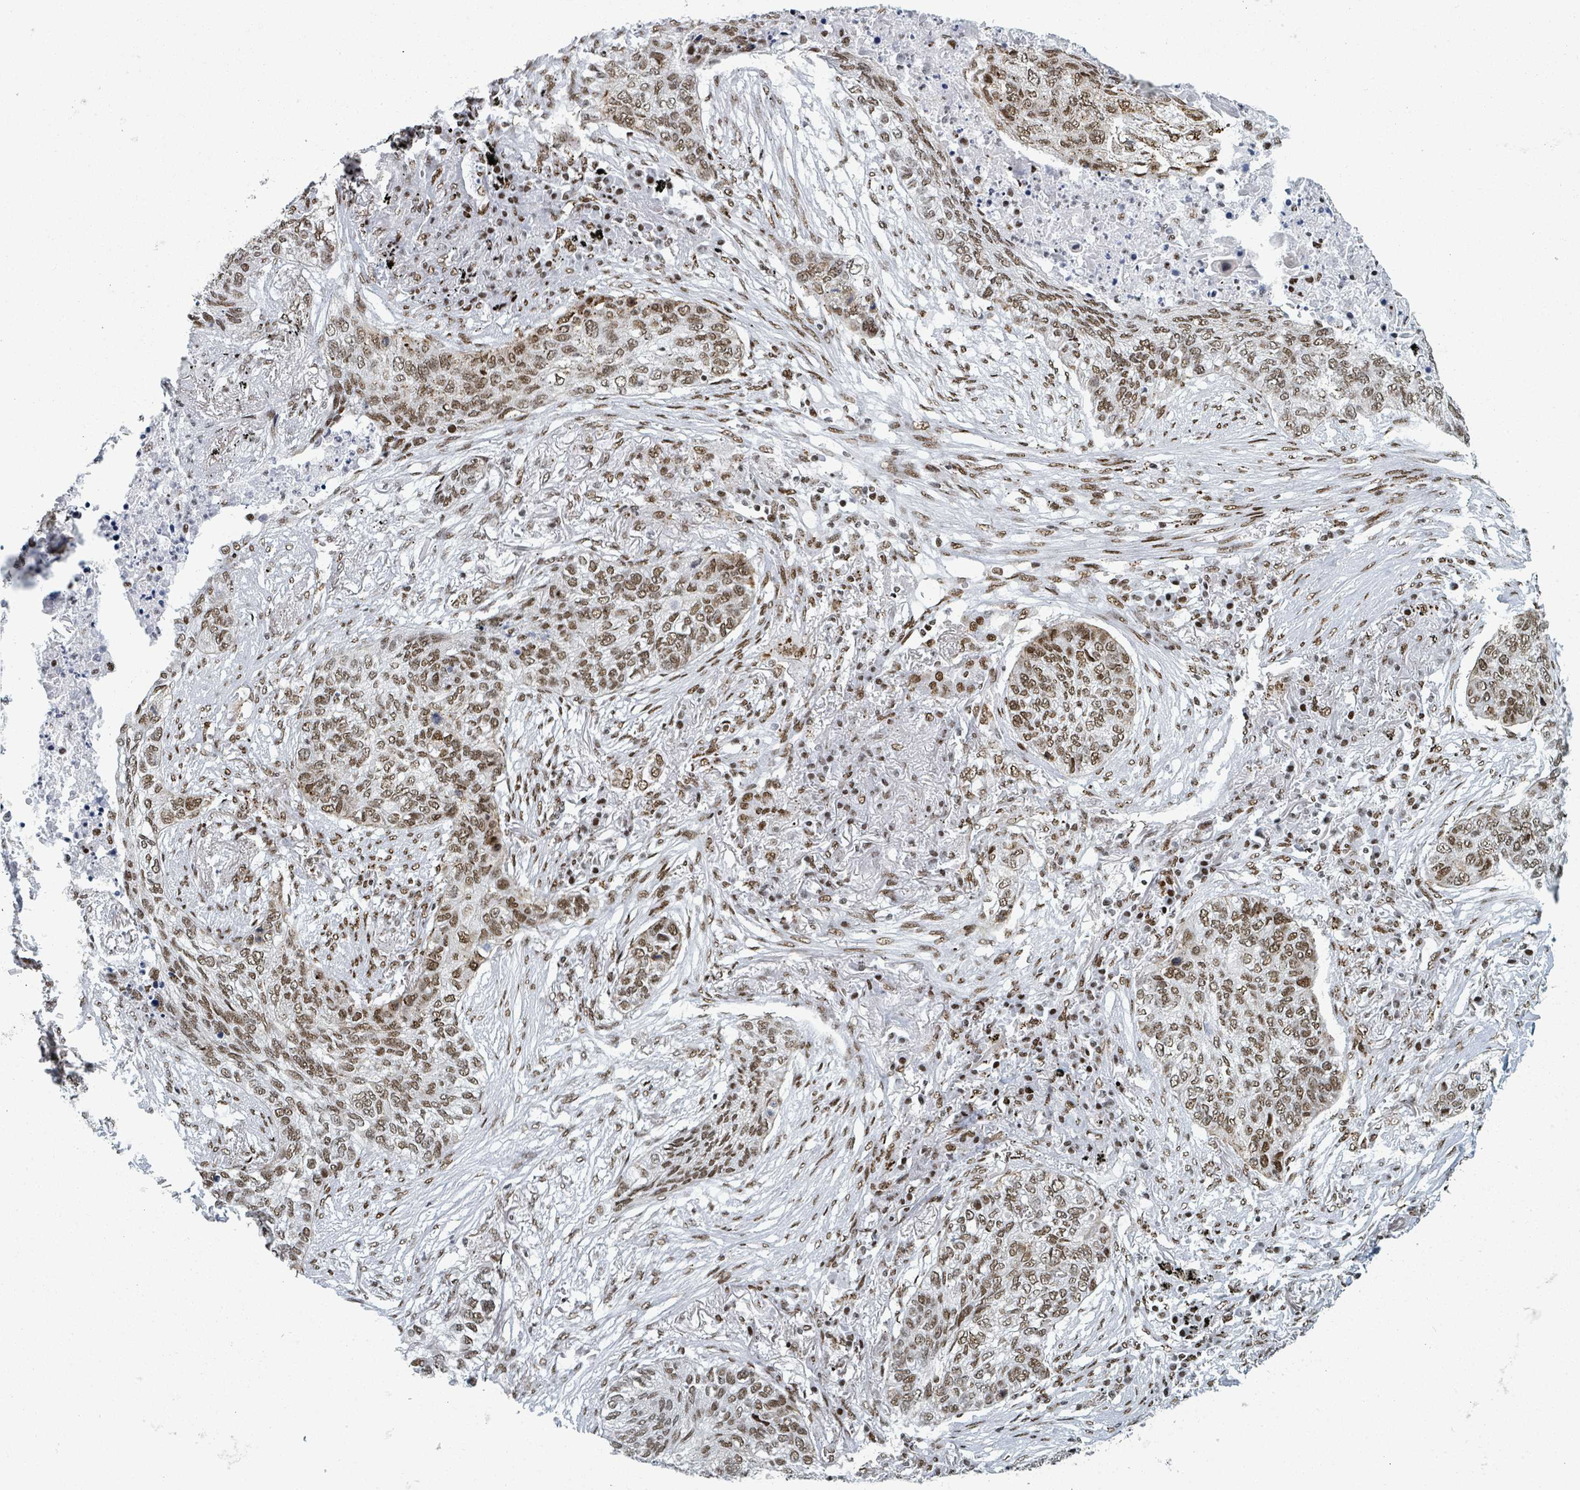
{"staining": {"intensity": "moderate", "quantity": ">75%", "location": "nuclear"}, "tissue": "lung cancer", "cell_type": "Tumor cells", "image_type": "cancer", "snomed": [{"axis": "morphology", "description": "Squamous cell carcinoma, NOS"}, {"axis": "topography", "description": "Lung"}], "caption": "Brown immunohistochemical staining in lung squamous cell carcinoma exhibits moderate nuclear expression in approximately >75% of tumor cells.", "gene": "DHX16", "patient": {"sex": "female", "age": 63}}